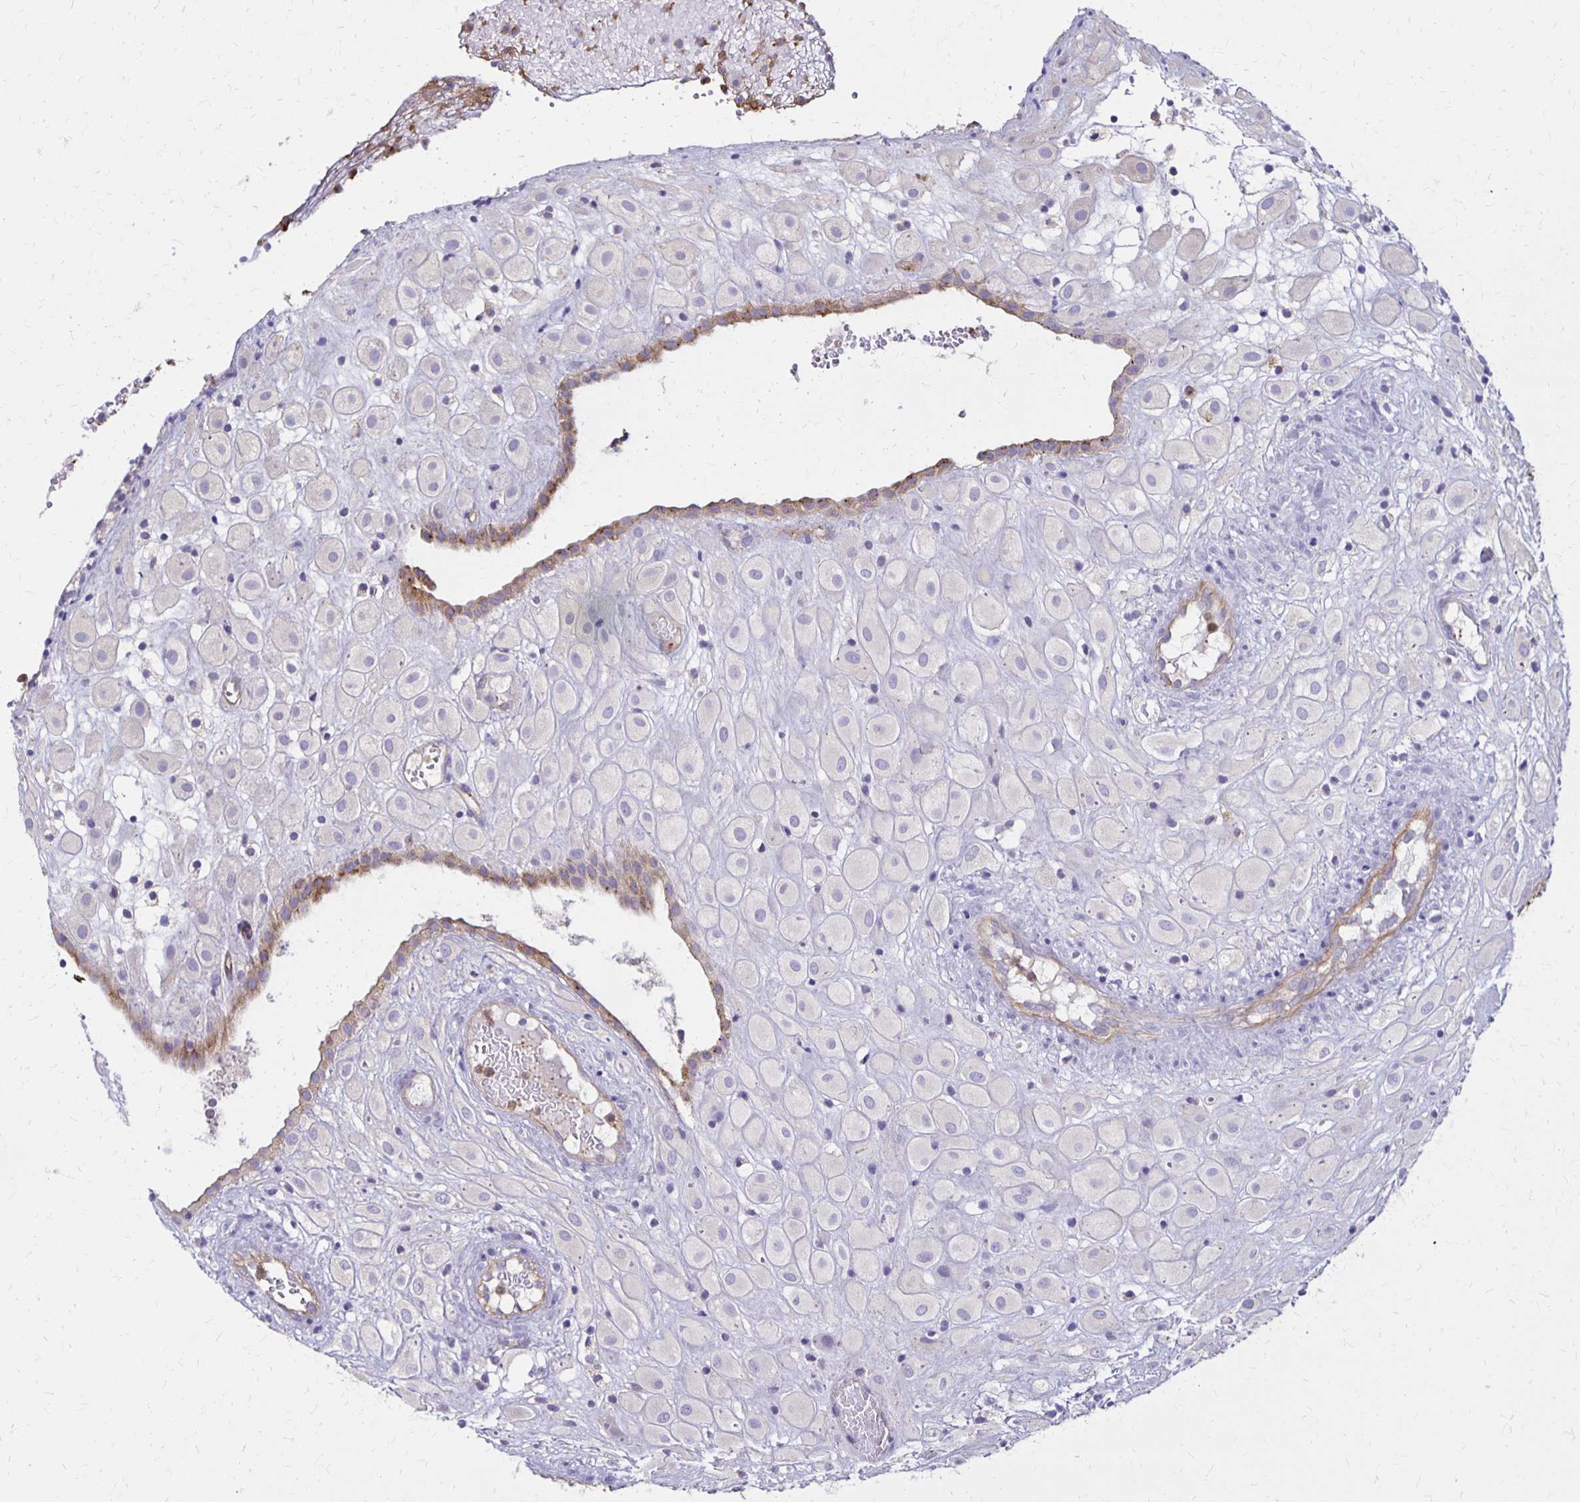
{"staining": {"intensity": "negative", "quantity": "none", "location": "none"}, "tissue": "placenta", "cell_type": "Decidual cells", "image_type": "normal", "snomed": [{"axis": "morphology", "description": "Normal tissue, NOS"}, {"axis": "topography", "description": "Placenta"}], "caption": "Image shows no significant protein positivity in decidual cells of unremarkable placenta.", "gene": "TTYH1", "patient": {"sex": "female", "age": 24}}